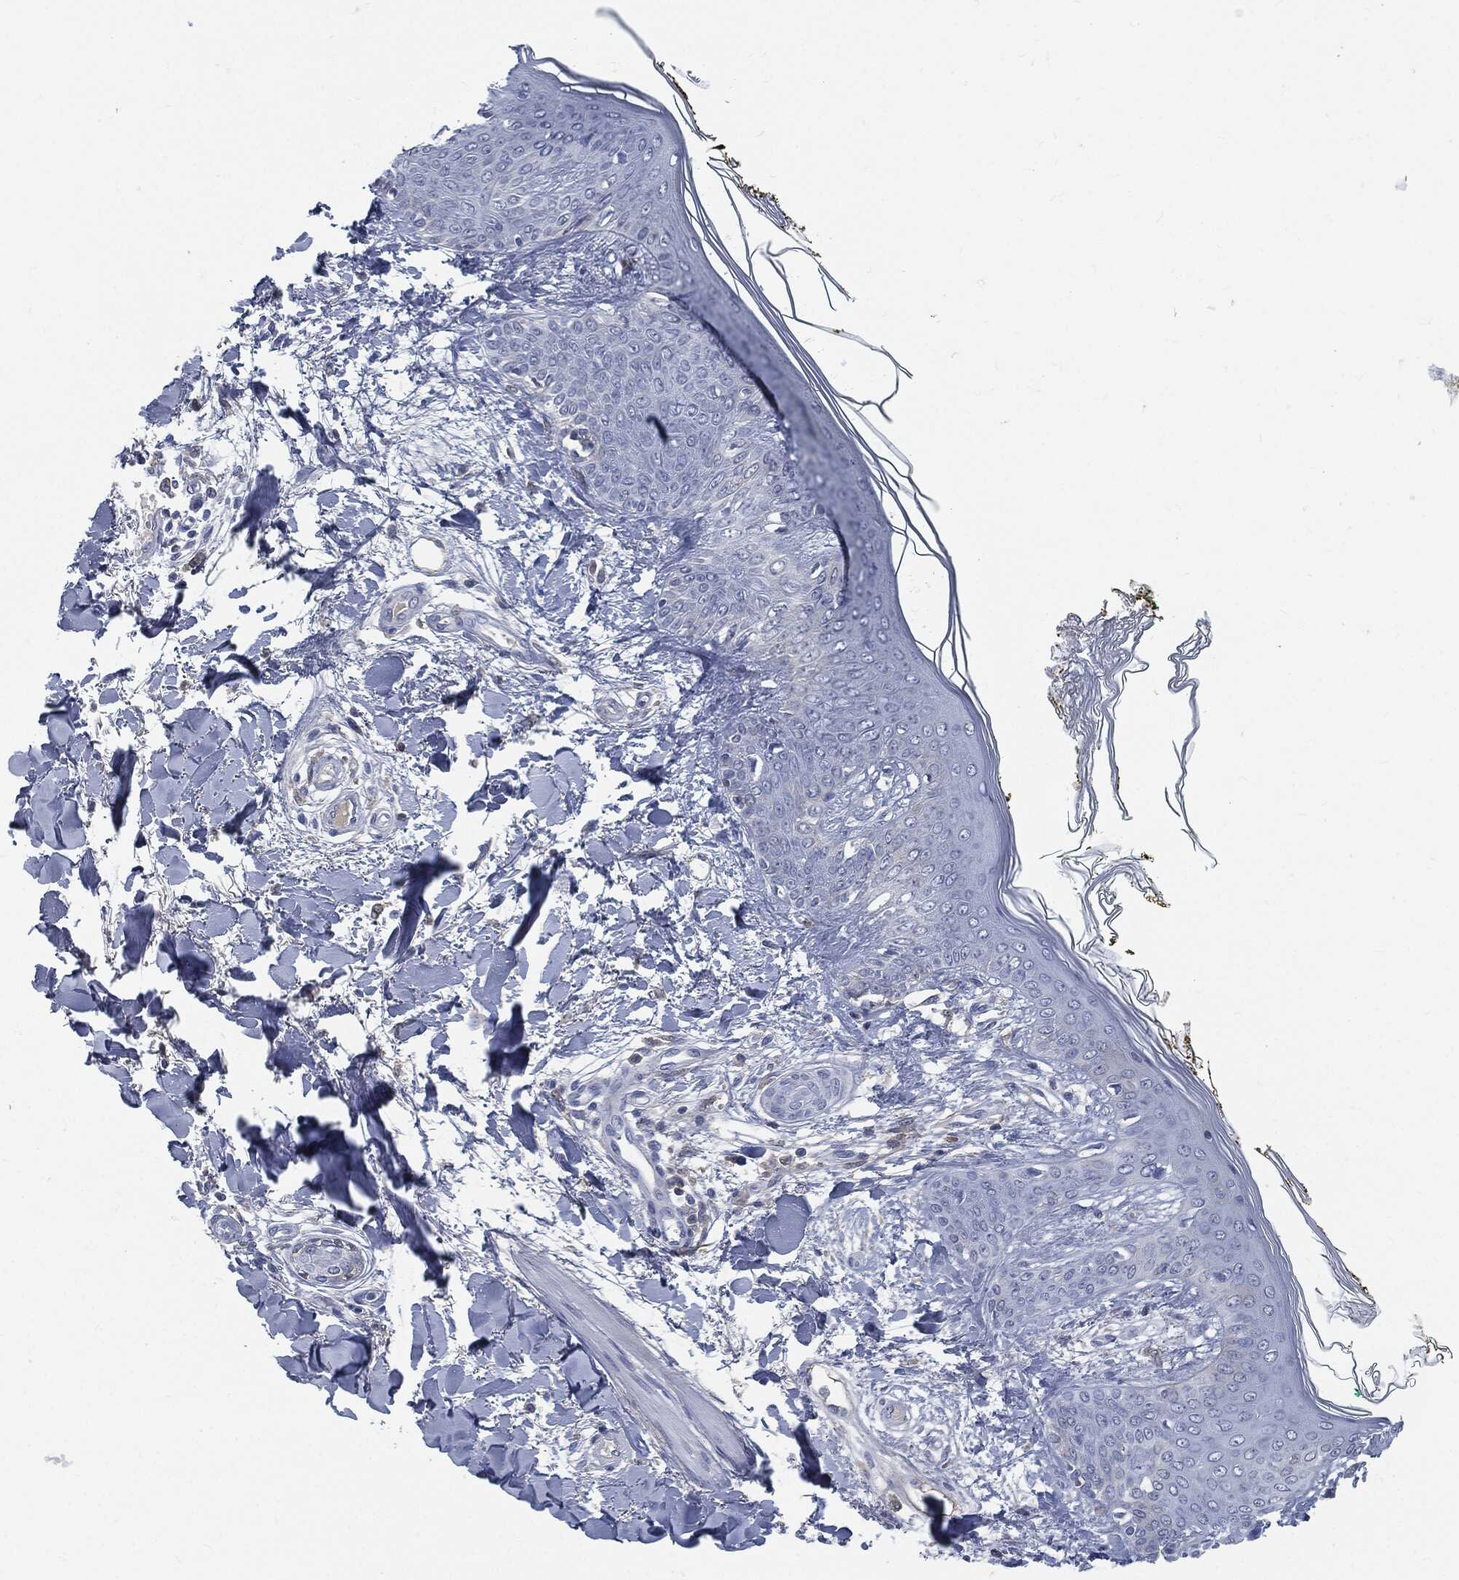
{"staining": {"intensity": "negative", "quantity": "none", "location": "none"}, "tissue": "skin", "cell_type": "Fibroblasts", "image_type": "normal", "snomed": [{"axis": "morphology", "description": "Normal tissue, NOS"}, {"axis": "morphology", "description": "Malignant melanoma, NOS"}, {"axis": "topography", "description": "Skin"}], "caption": "Skin was stained to show a protein in brown. There is no significant positivity in fibroblasts.", "gene": "MST1", "patient": {"sex": "female", "age": 34}}